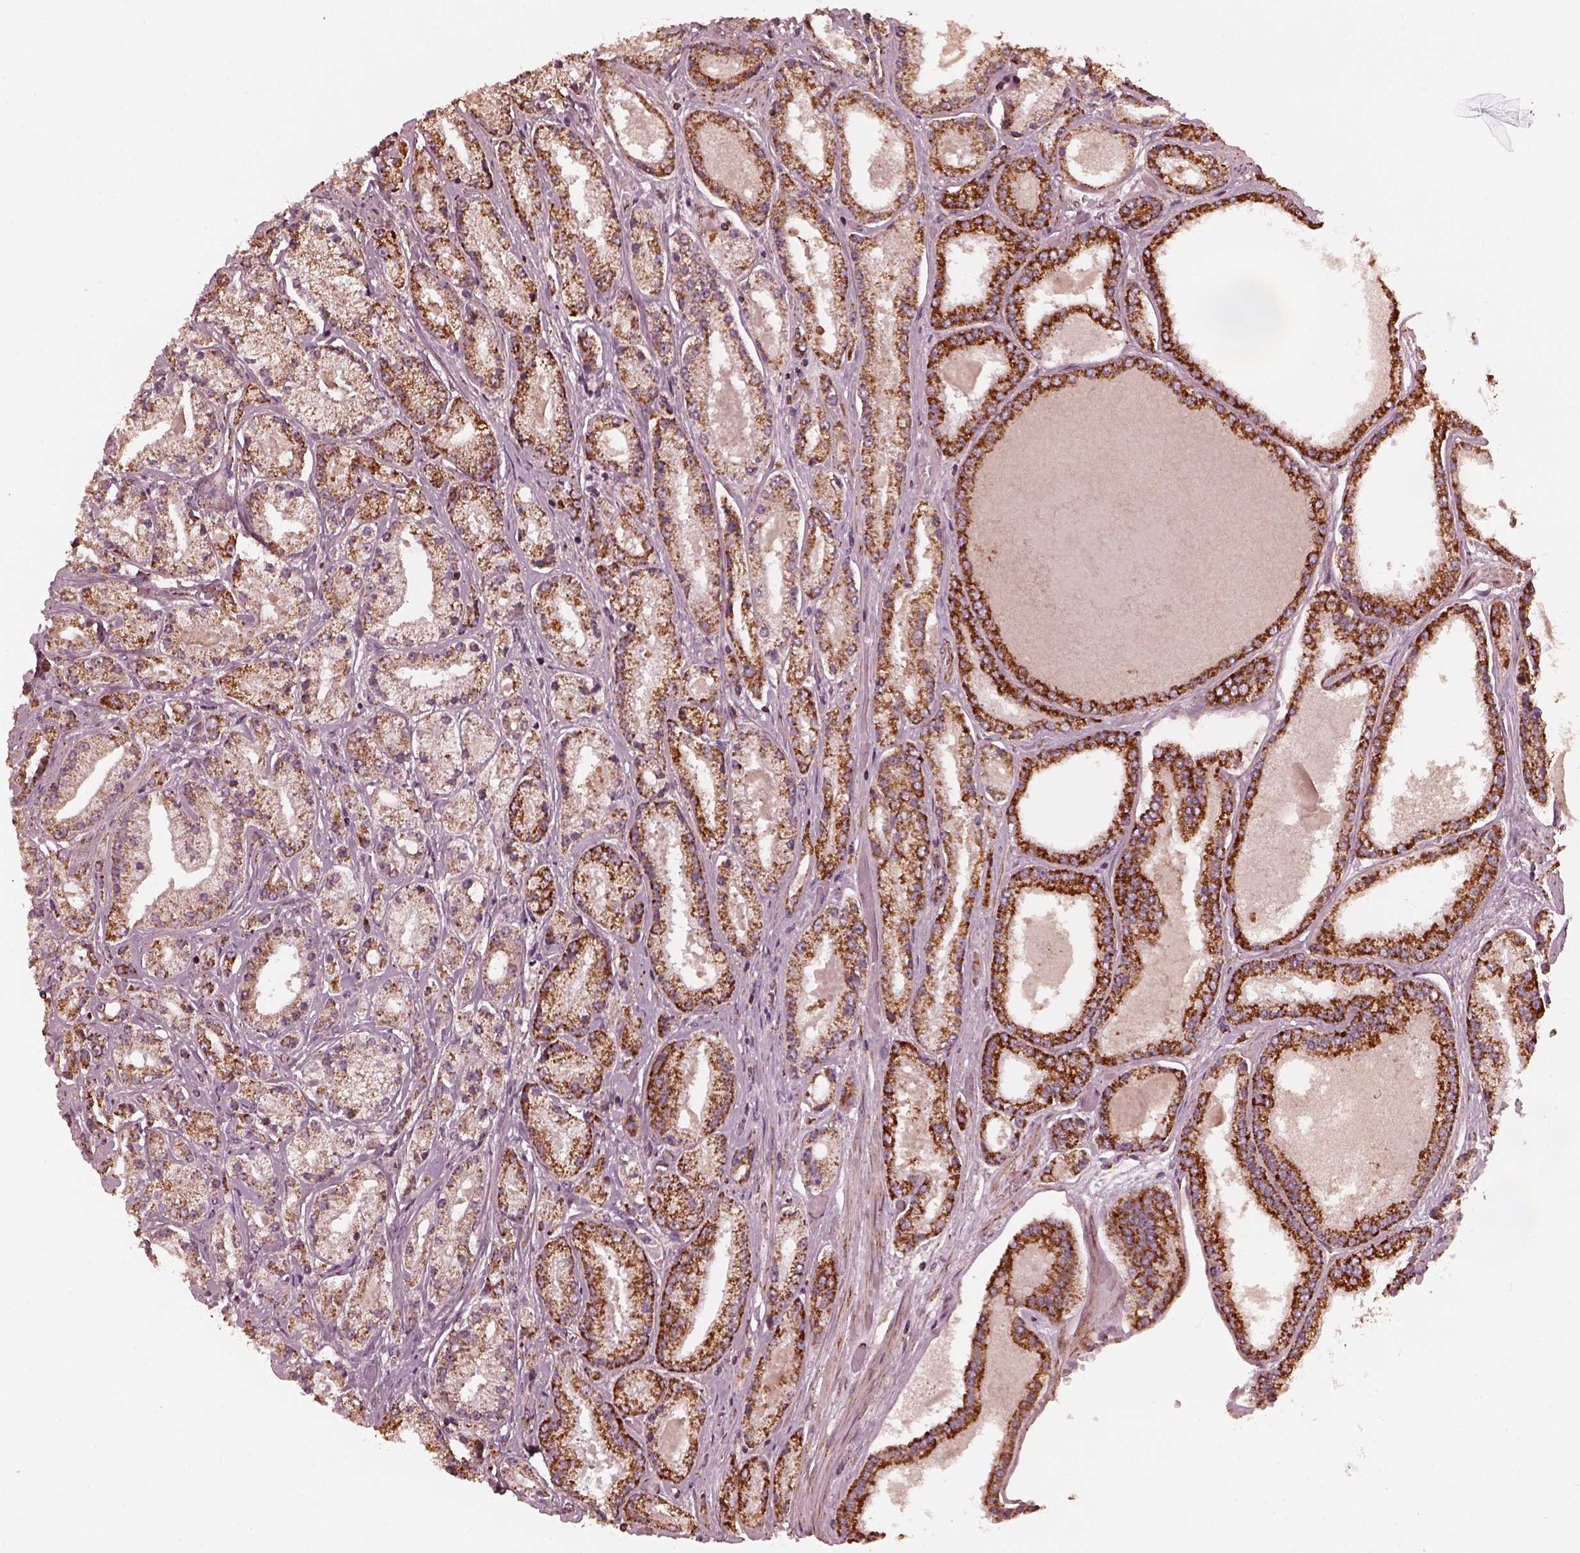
{"staining": {"intensity": "strong", "quantity": "25%-75%", "location": "cytoplasmic/membranous"}, "tissue": "prostate cancer", "cell_type": "Tumor cells", "image_type": "cancer", "snomed": [{"axis": "morphology", "description": "Adenocarcinoma, High grade"}, {"axis": "topography", "description": "Prostate"}], "caption": "Immunohistochemical staining of human prostate cancer demonstrates high levels of strong cytoplasmic/membranous expression in approximately 25%-75% of tumor cells.", "gene": "NDUFB10", "patient": {"sex": "male", "age": 67}}